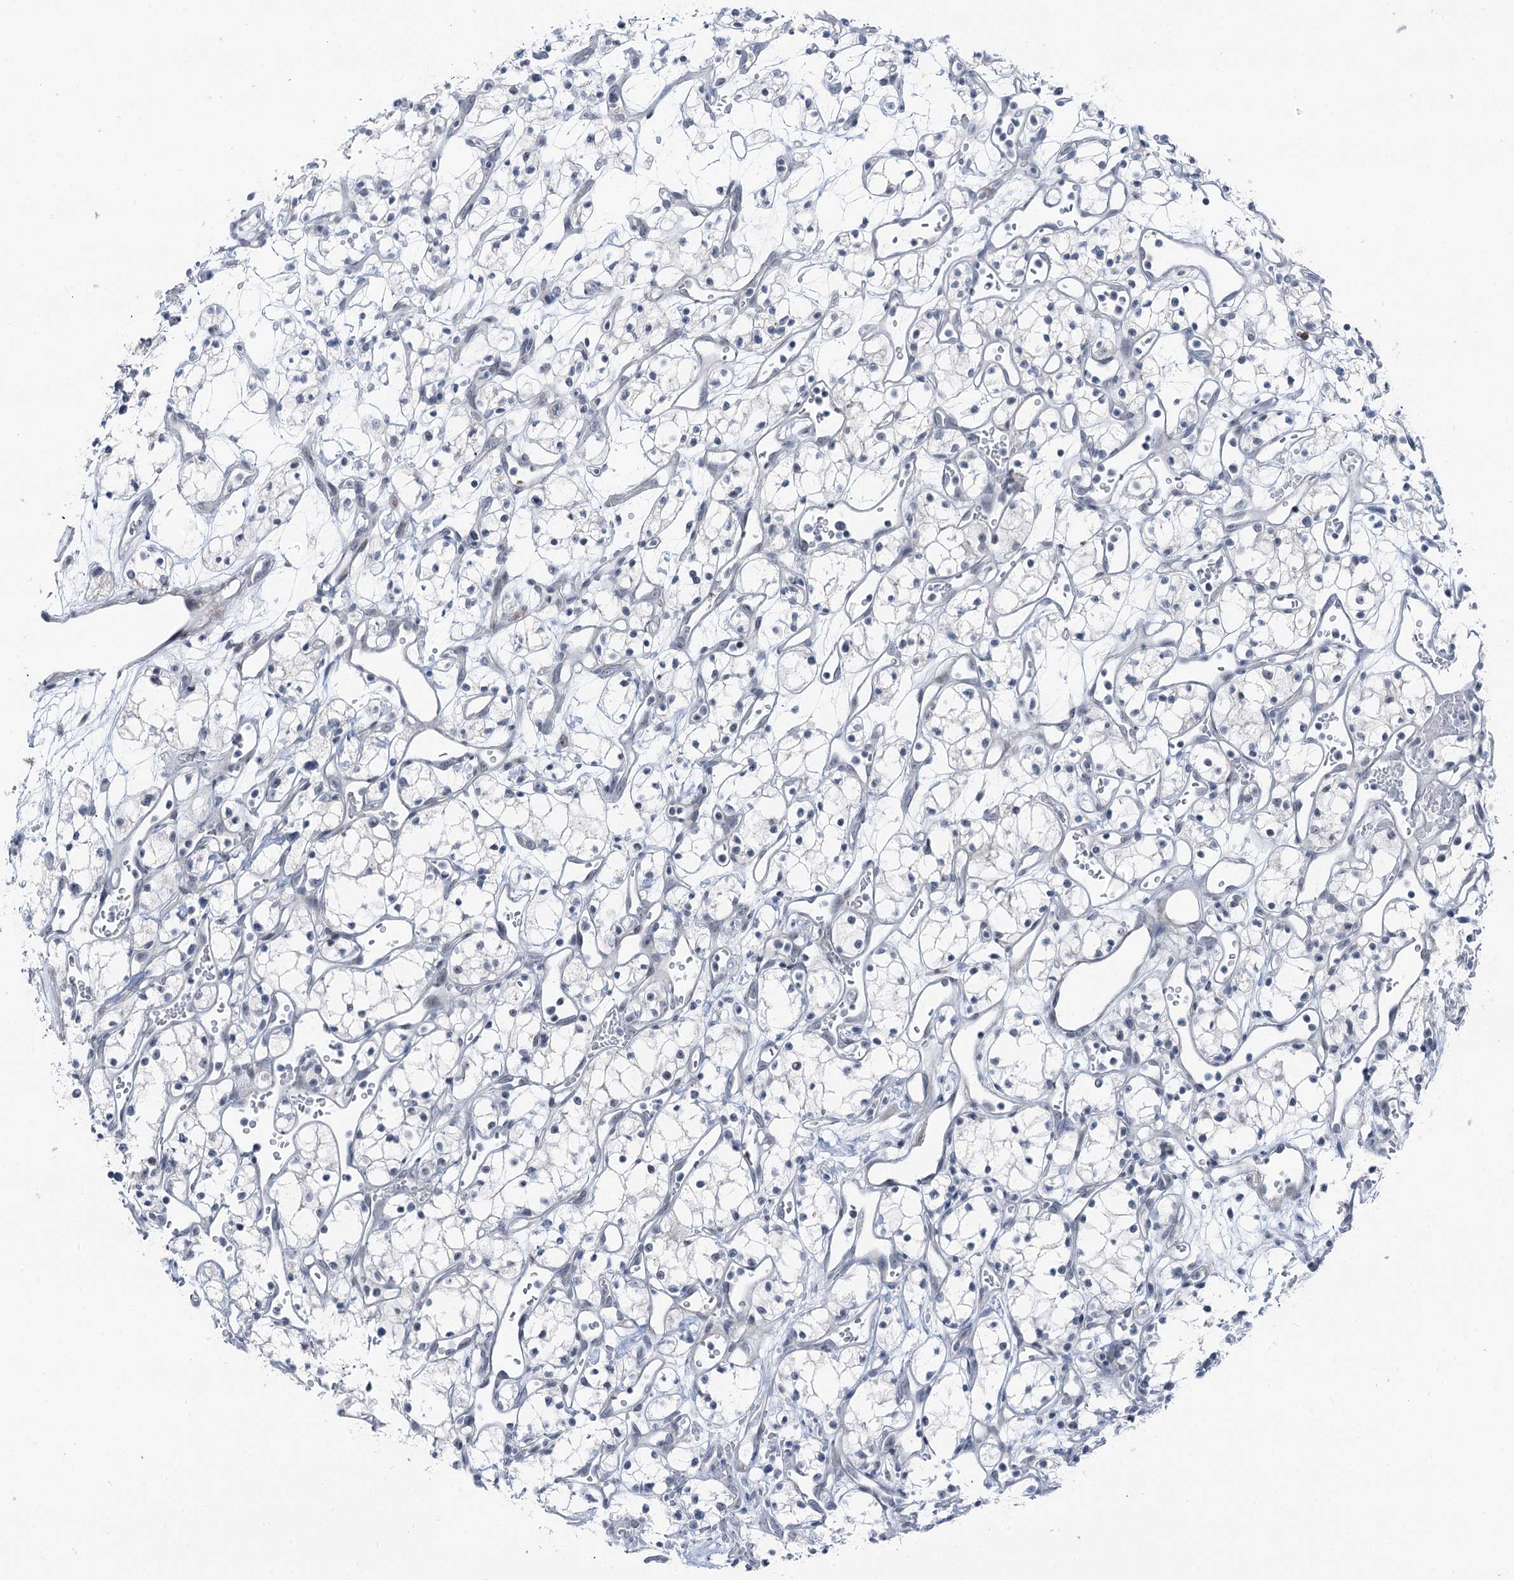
{"staining": {"intensity": "negative", "quantity": "none", "location": "none"}, "tissue": "renal cancer", "cell_type": "Tumor cells", "image_type": "cancer", "snomed": [{"axis": "morphology", "description": "Adenocarcinoma, NOS"}, {"axis": "topography", "description": "Kidney"}], "caption": "DAB immunohistochemical staining of renal cancer displays no significant staining in tumor cells. (DAB (3,3'-diaminobenzidine) immunohistochemistry visualized using brightfield microscopy, high magnification).", "gene": "STEEP1", "patient": {"sex": "male", "age": 59}}